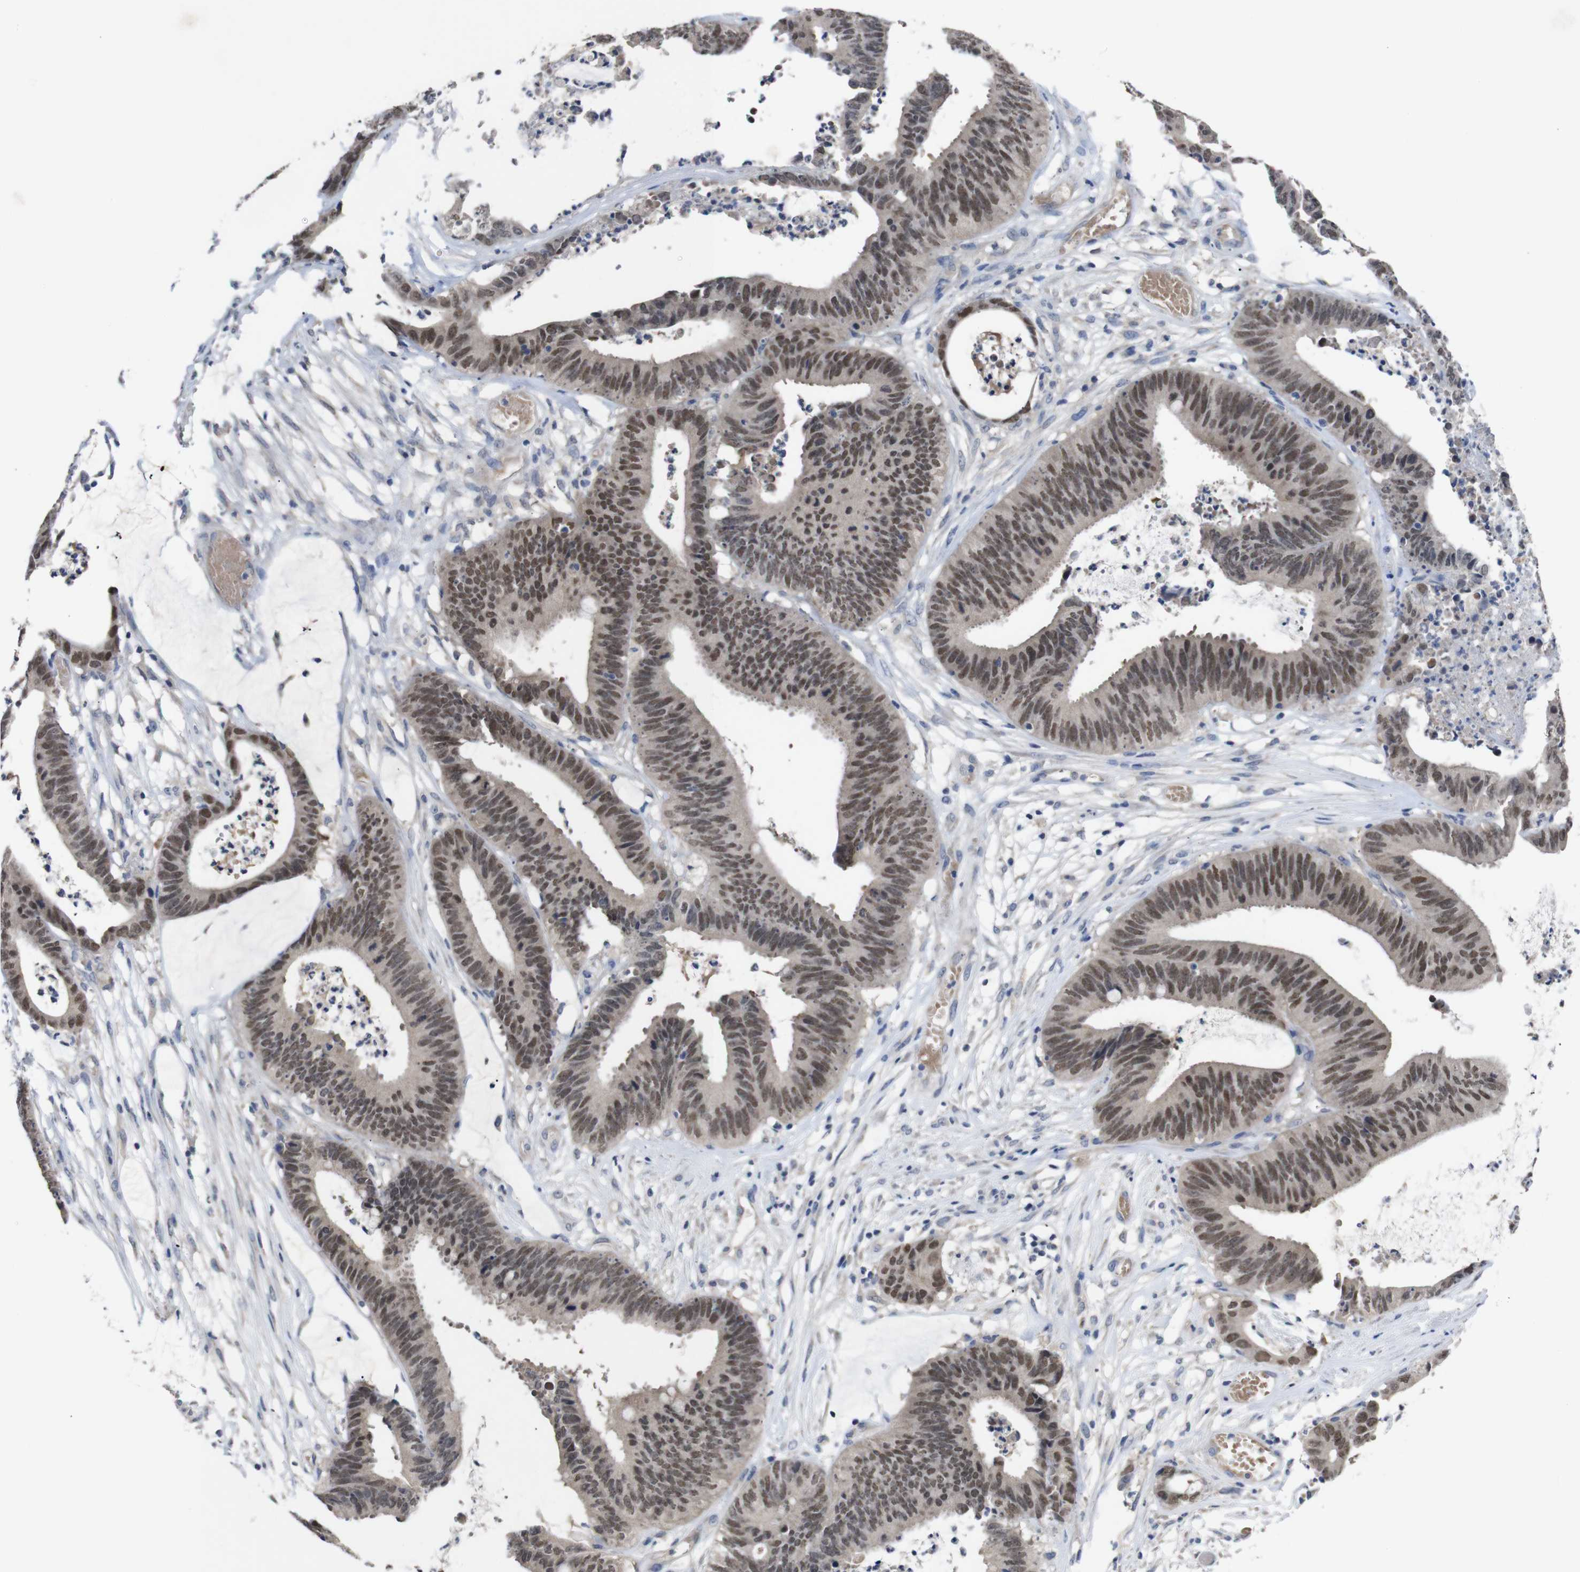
{"staining": {"intensity": "moderate", "quantity": ">75%", "location": "nuclear"}, "tissue": "colorectal cancer", "cell_type": "Tumor cells", "image_type": "cancer", "snomed": [{"axis": "morphology", "description": "Adenocarcinoma, NOS"}, {"axis": "topography", "description": "Rectum"}], "caption": "Colorectal cancer stained with a brown dye displays moderate nuclear positive positivity in approximately >75% of tumor cells.", "gene": "HNF1A", "patient": {"sex": "female", "age": 66}}